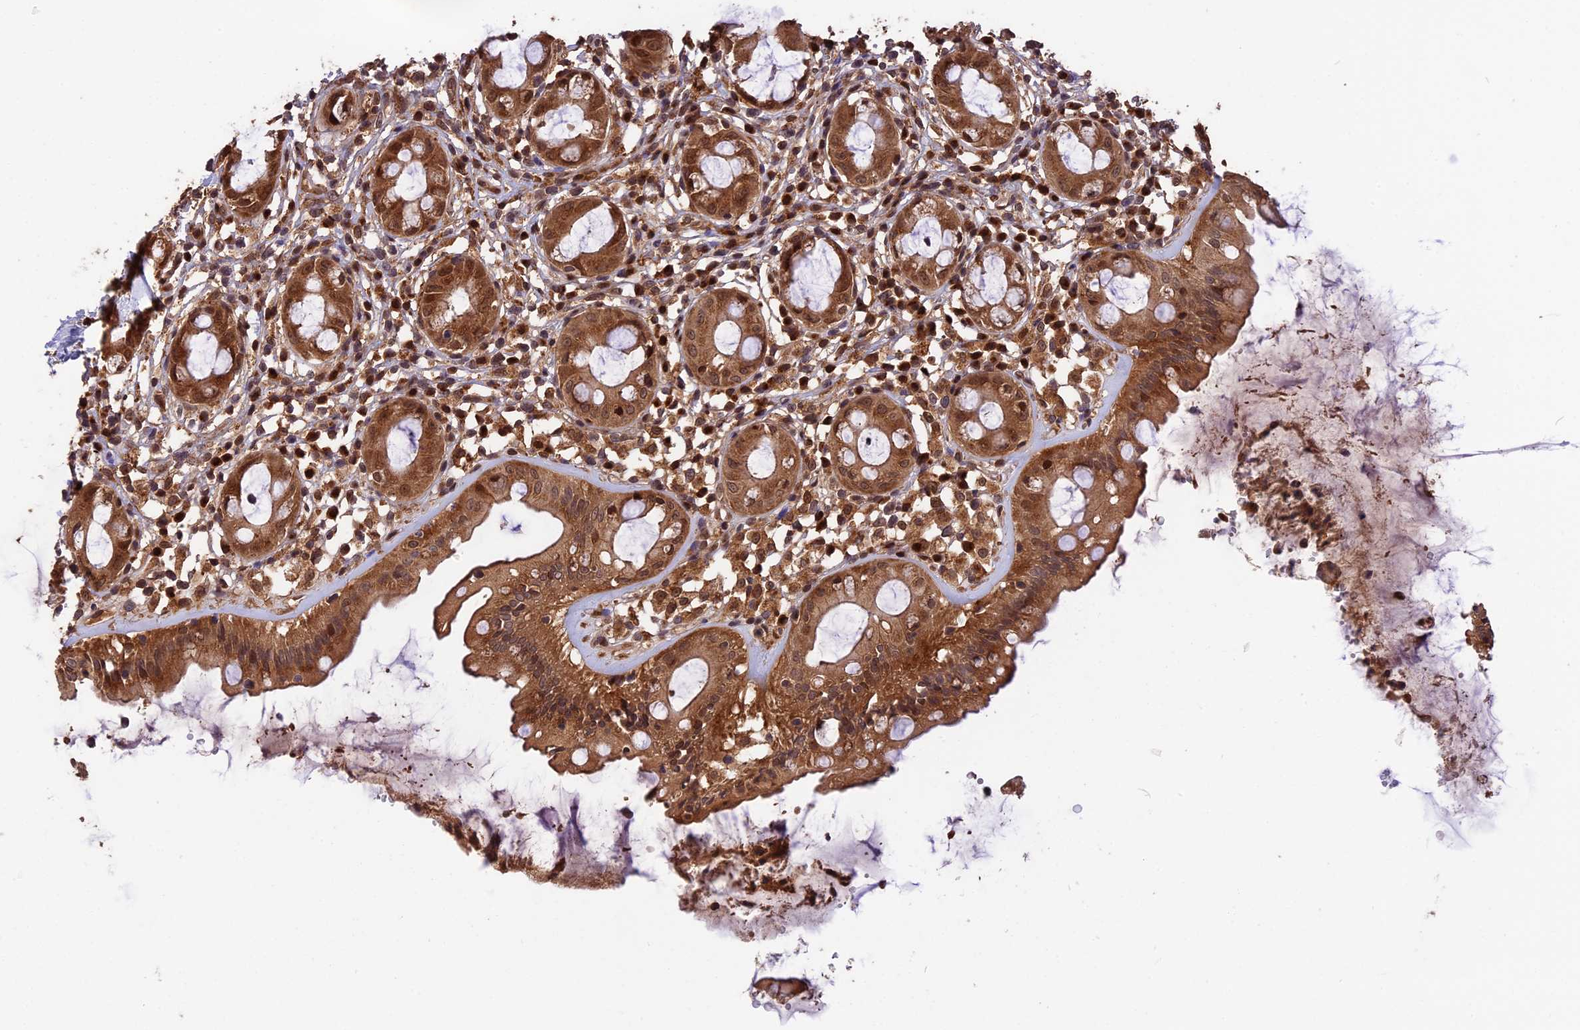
{"staining": {"intensity": "strong", "quantity": ">75%", "location": "cytoplasmic/membranous,nuclear"}, "tissue": "rectum", "cell_type": "Glandular cells", "image_type": "normal", "snomed": [{"axis": "morphology", "description": "Normal tissue, NOS"}, {"axis": "topography", "description": "Rectum"}], "caption": "The photomicrograph shows staining of unremarkable rectum, revealing strong cytoplasmic/membranous,nuclear protein staining (brown color) within glandular cells. The staining is performed using DAB (3,3'-diaminobenzidine) brown chromogen to label protein expression. The nuclei are counter-stained blue using hematoxylin.", "gene": "ESCO1", "patient": {"sex": "female", "age": 57}}